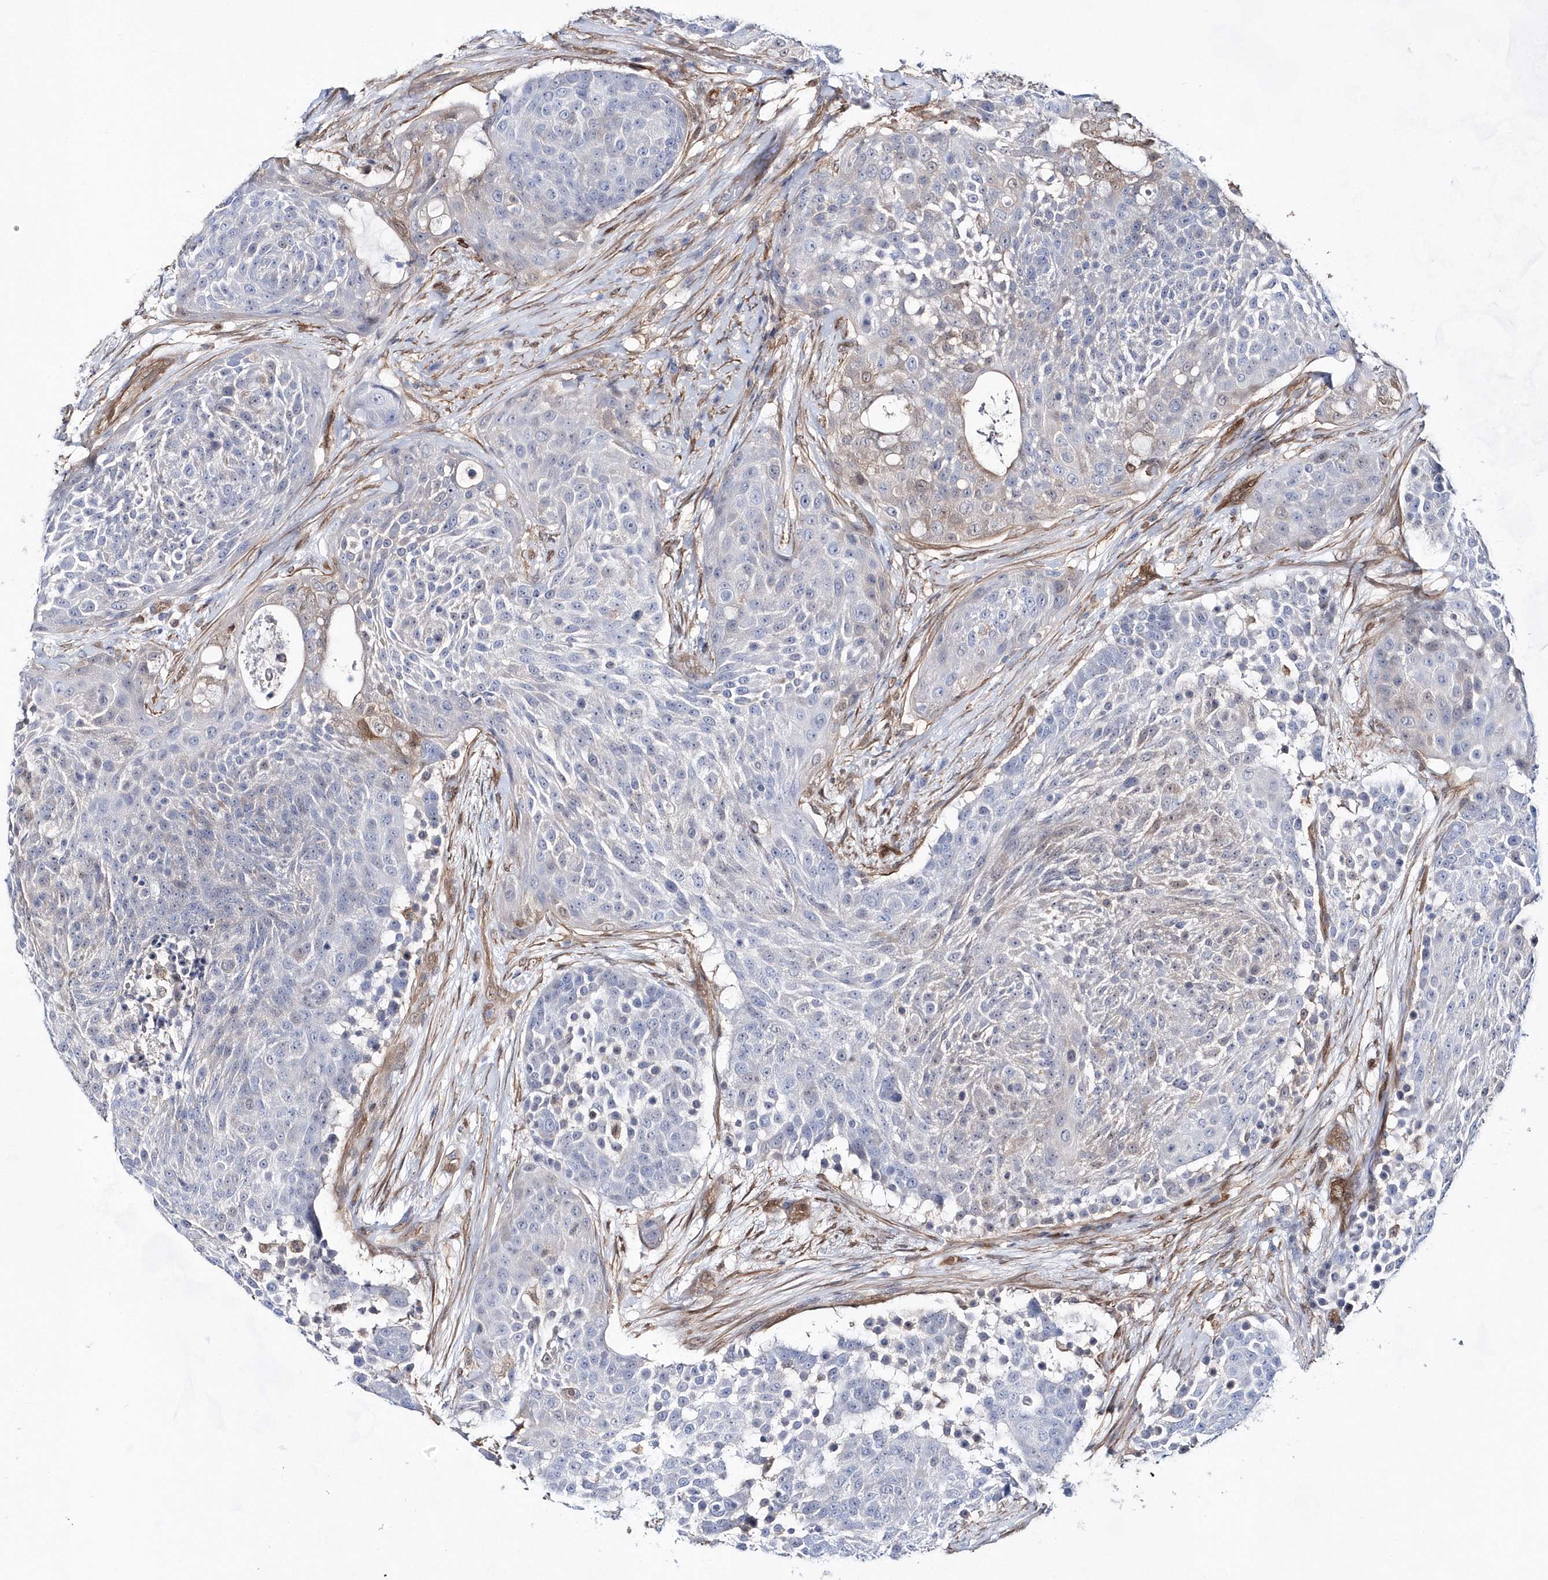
{"staining": {"intensity": "weak", "quantity": "<25%", "location": "nuclear"}, "tissue": "urothelial cancer", "cell_type": "Tumor cells", "image_type": "cancer", "snomed": [{"axis": "morphology", "description": "Urothelial carcinoma, High grade"}, {"axis": "topography", "description": "Urinary bladder"}], "caption": "Urothelial carcinoma (high-grade) was stained to show a protein in brown. There is no significant positivity in tumor cells.", "gene": "BDH2", "patient": {"sex": "female", "age": 63}}